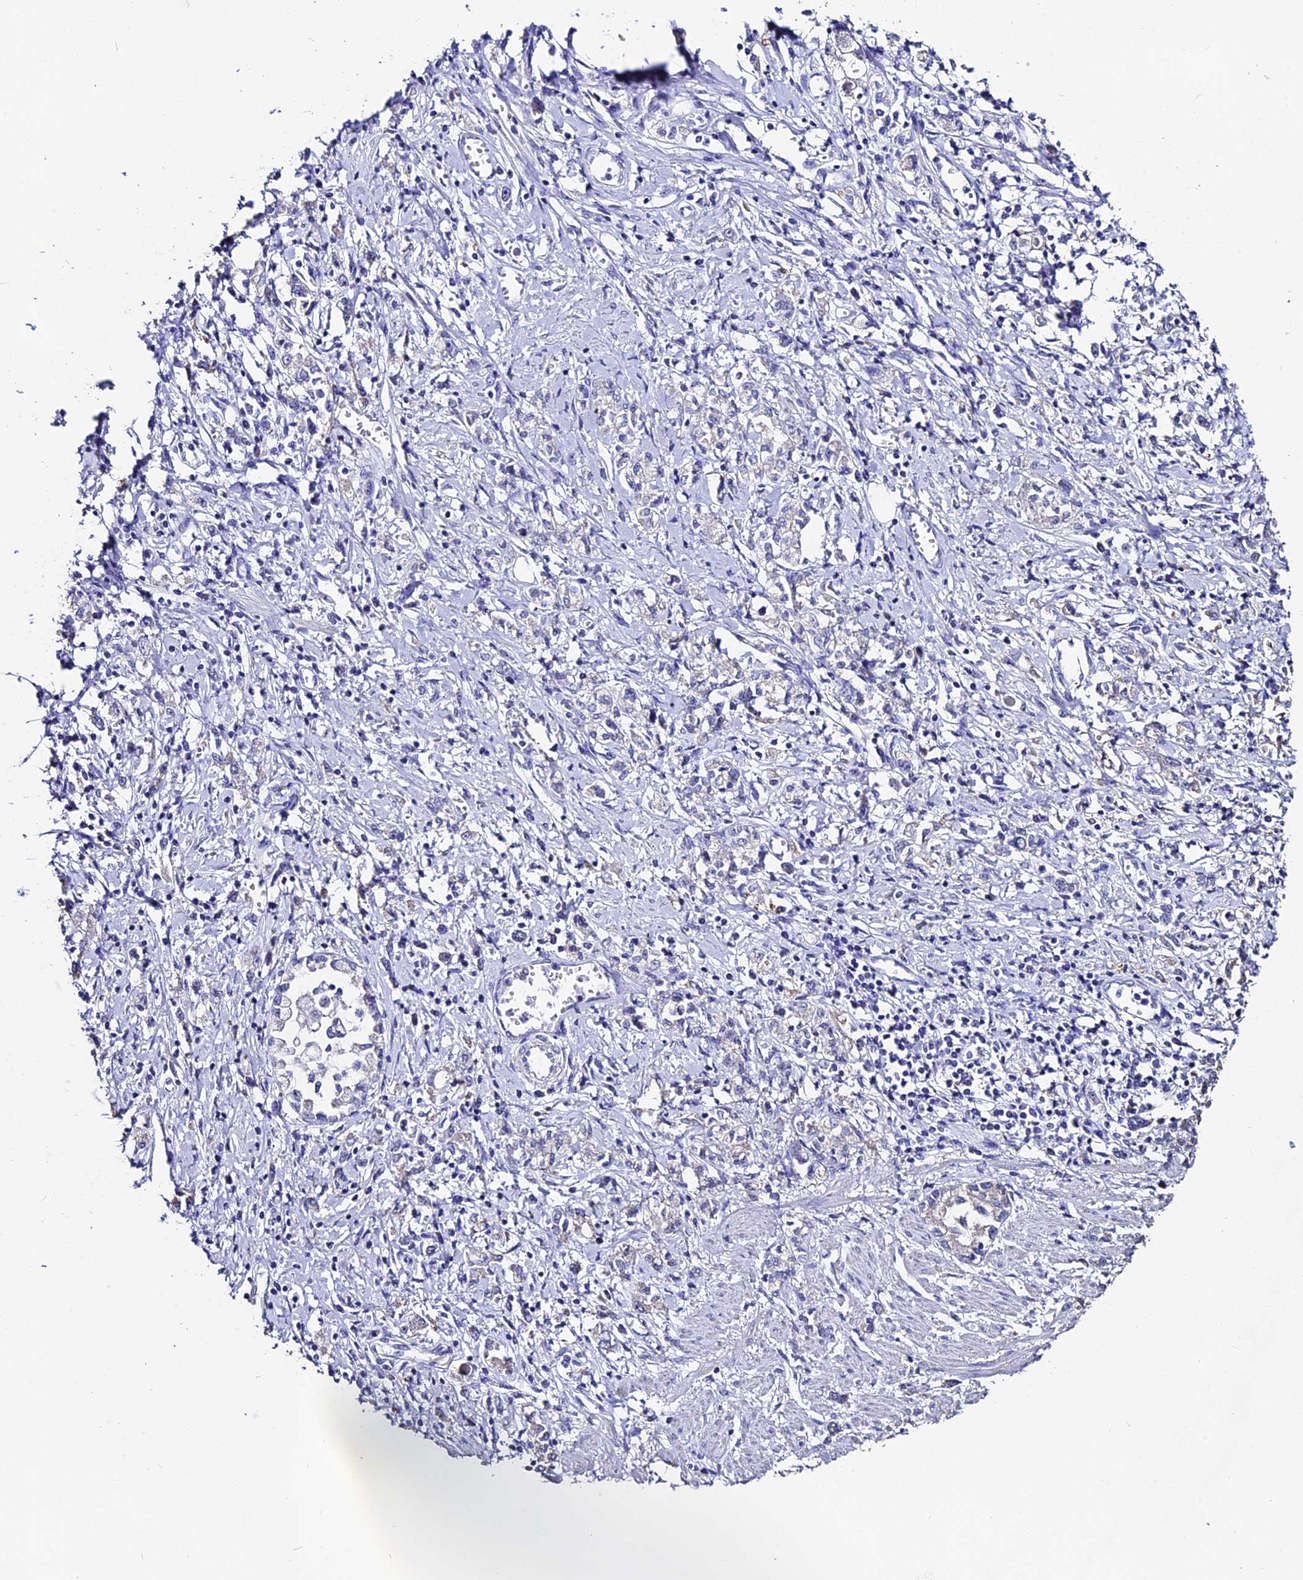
{"staining": {"intensity": "negative", "quantity": "none", "location": "none"}, "tissue": "stomach cancer", "cell_type": "Tumor cells", "image_type": "cancer", "snomed": [{"axis": "morphology", "description": "Adenocarcinoma, NOS"}, {"axis": "topography", "description": "Stomach"}], "caption": "Immunohistochemistry (IHC) photomicrograph of stomach cancer (adenocarcinoma) stained for a protein (brown), which shows no staining in tumor cells.", "gene": "FBXW9", "patient": {"sex": "female", "age": 76}}